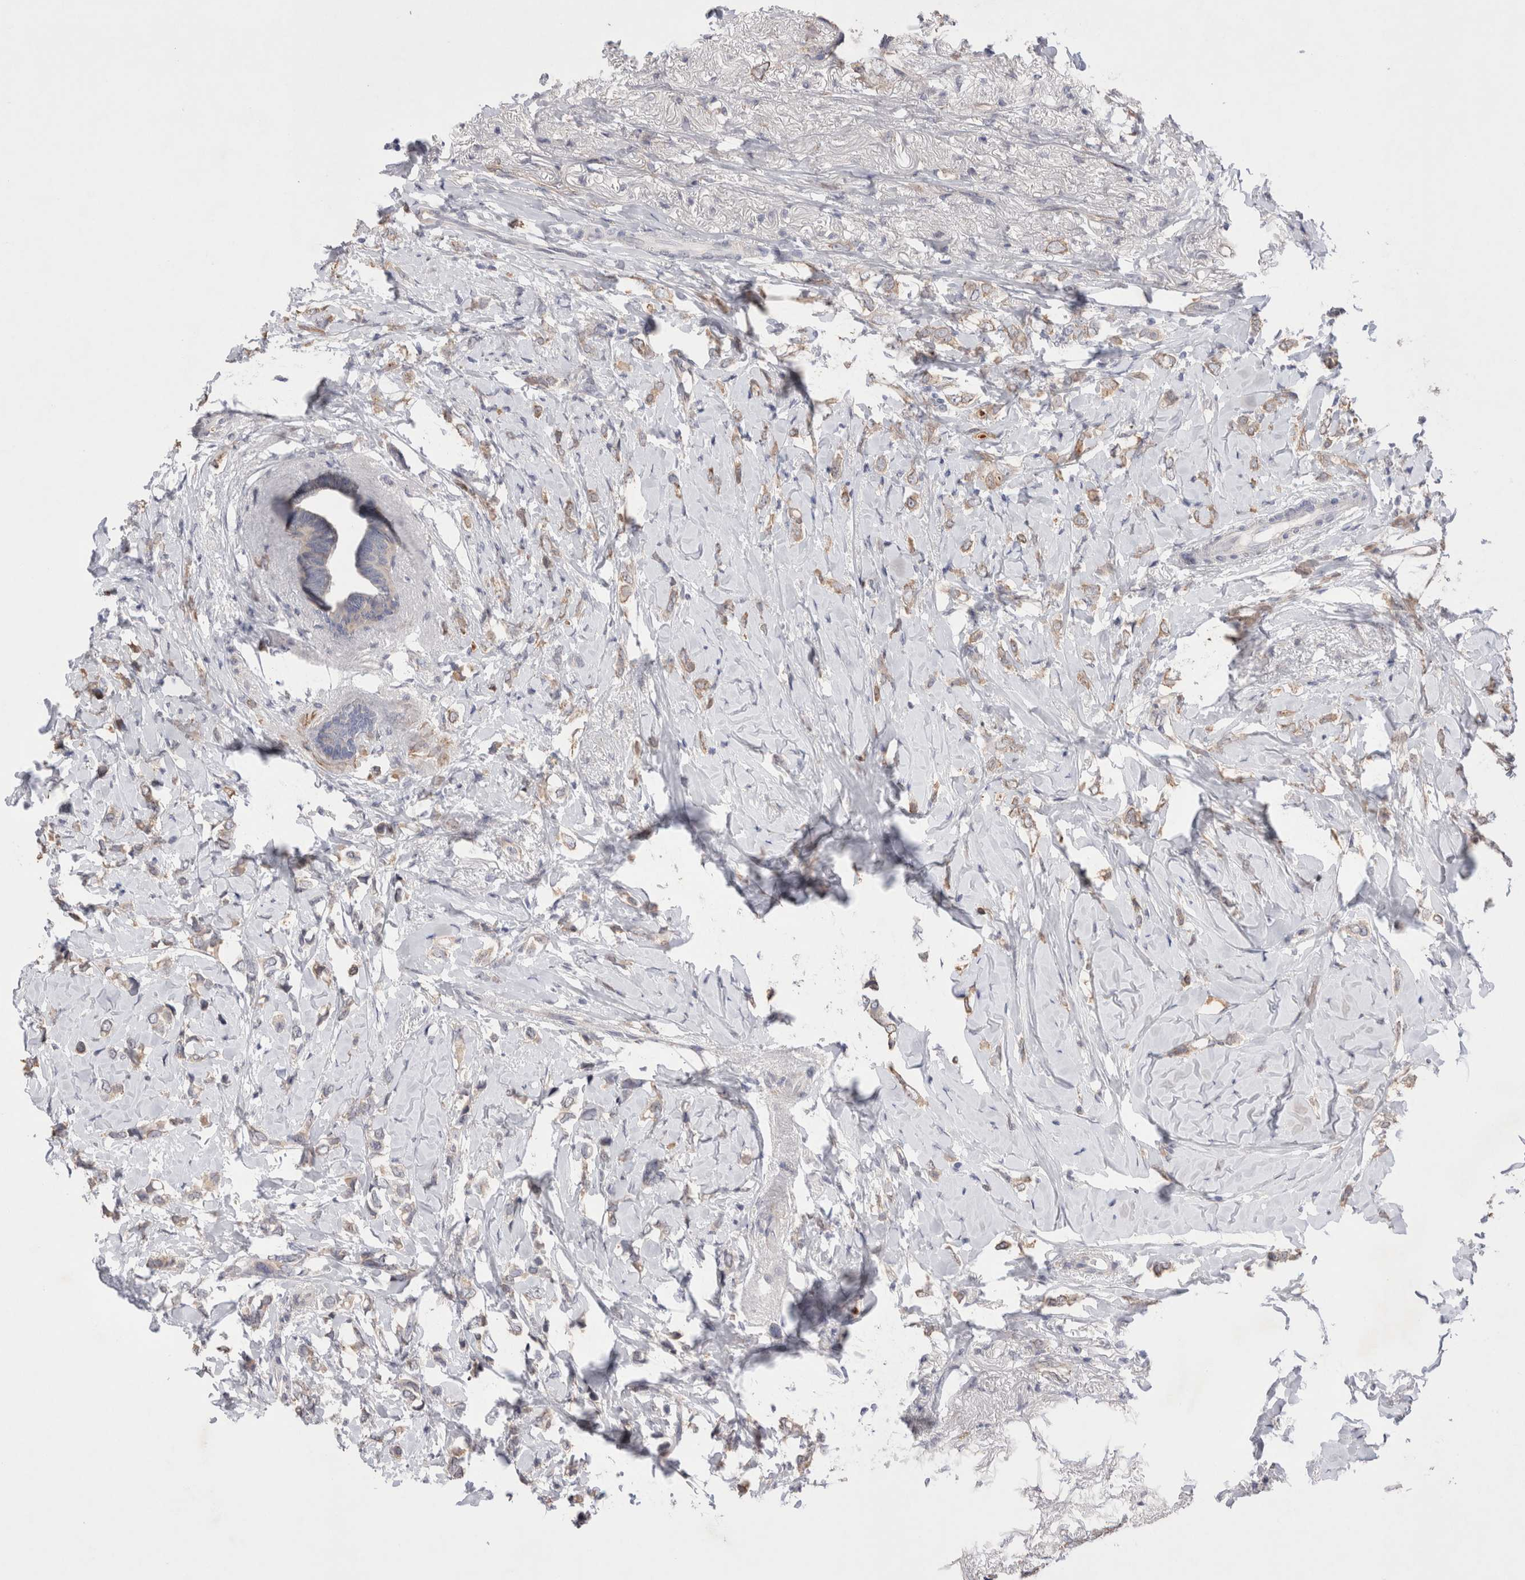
{"staining": {"intensity": "weak", "quantity": "25%-75%", "location": "cytoplasmic/membranous"}, "tissue": "breast cancer", "cell_type": "Tumor cells", "image_type": "cancer", "snomed": [{"axis": "morphology", "description": "Normal tissue, NOS"}, {"axis": "morphology", "description": "Lobular carcinoma"}, {"axis": "topography", "description": "Breast"}], "caption": "Immunohistochemistry (IHC) (DAB (3,3'-diaminobenzidine)) staining of human breast cancer (lobular carcinoma) displays weak cytoplasmic/membranous protein staining in approximately 25%-75% of tumor cells.", "gene": "GIMAP6", "patient": {"sex": "female", "age": 47}}